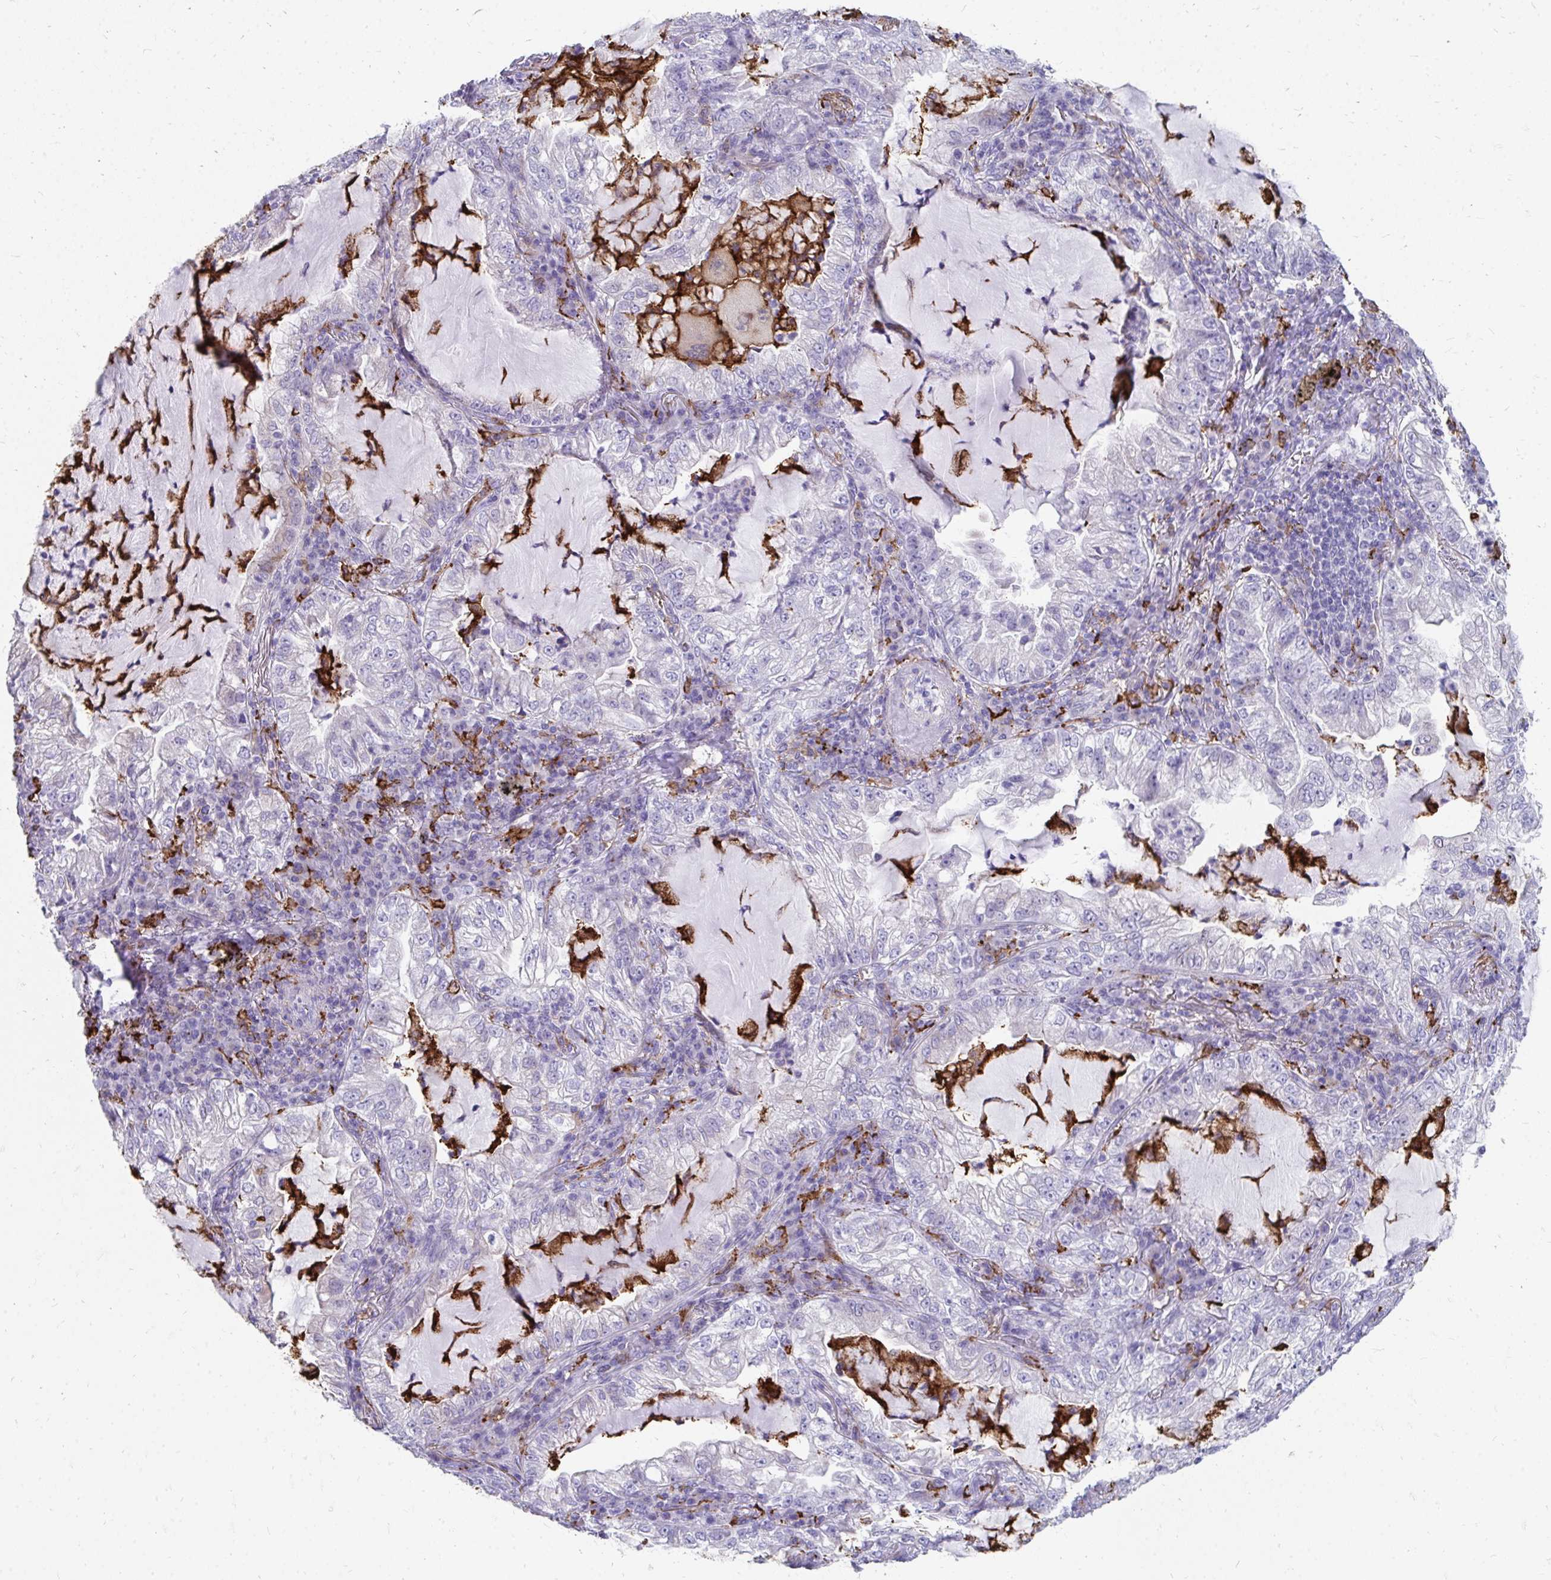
{"staining": {"intensity": "negative", "quantity": "none", "location": "none"}, "tissue": "lung cancer", "cell_type": "Tumor cells", "image_type": "cancer", "snomed": [{"axis": "morphology", "description": "Adenocarcinoma, NOS"}, {"axis": "topography", "description": "Lung"}], "caption": "A micrograph of adenocarcinoma (lung) stained for a protein shows no brown staining in tumor cells. Nuclei are stained in blue.", "gene": "CD163", "patient": {"sex": "female", "age": 73}}